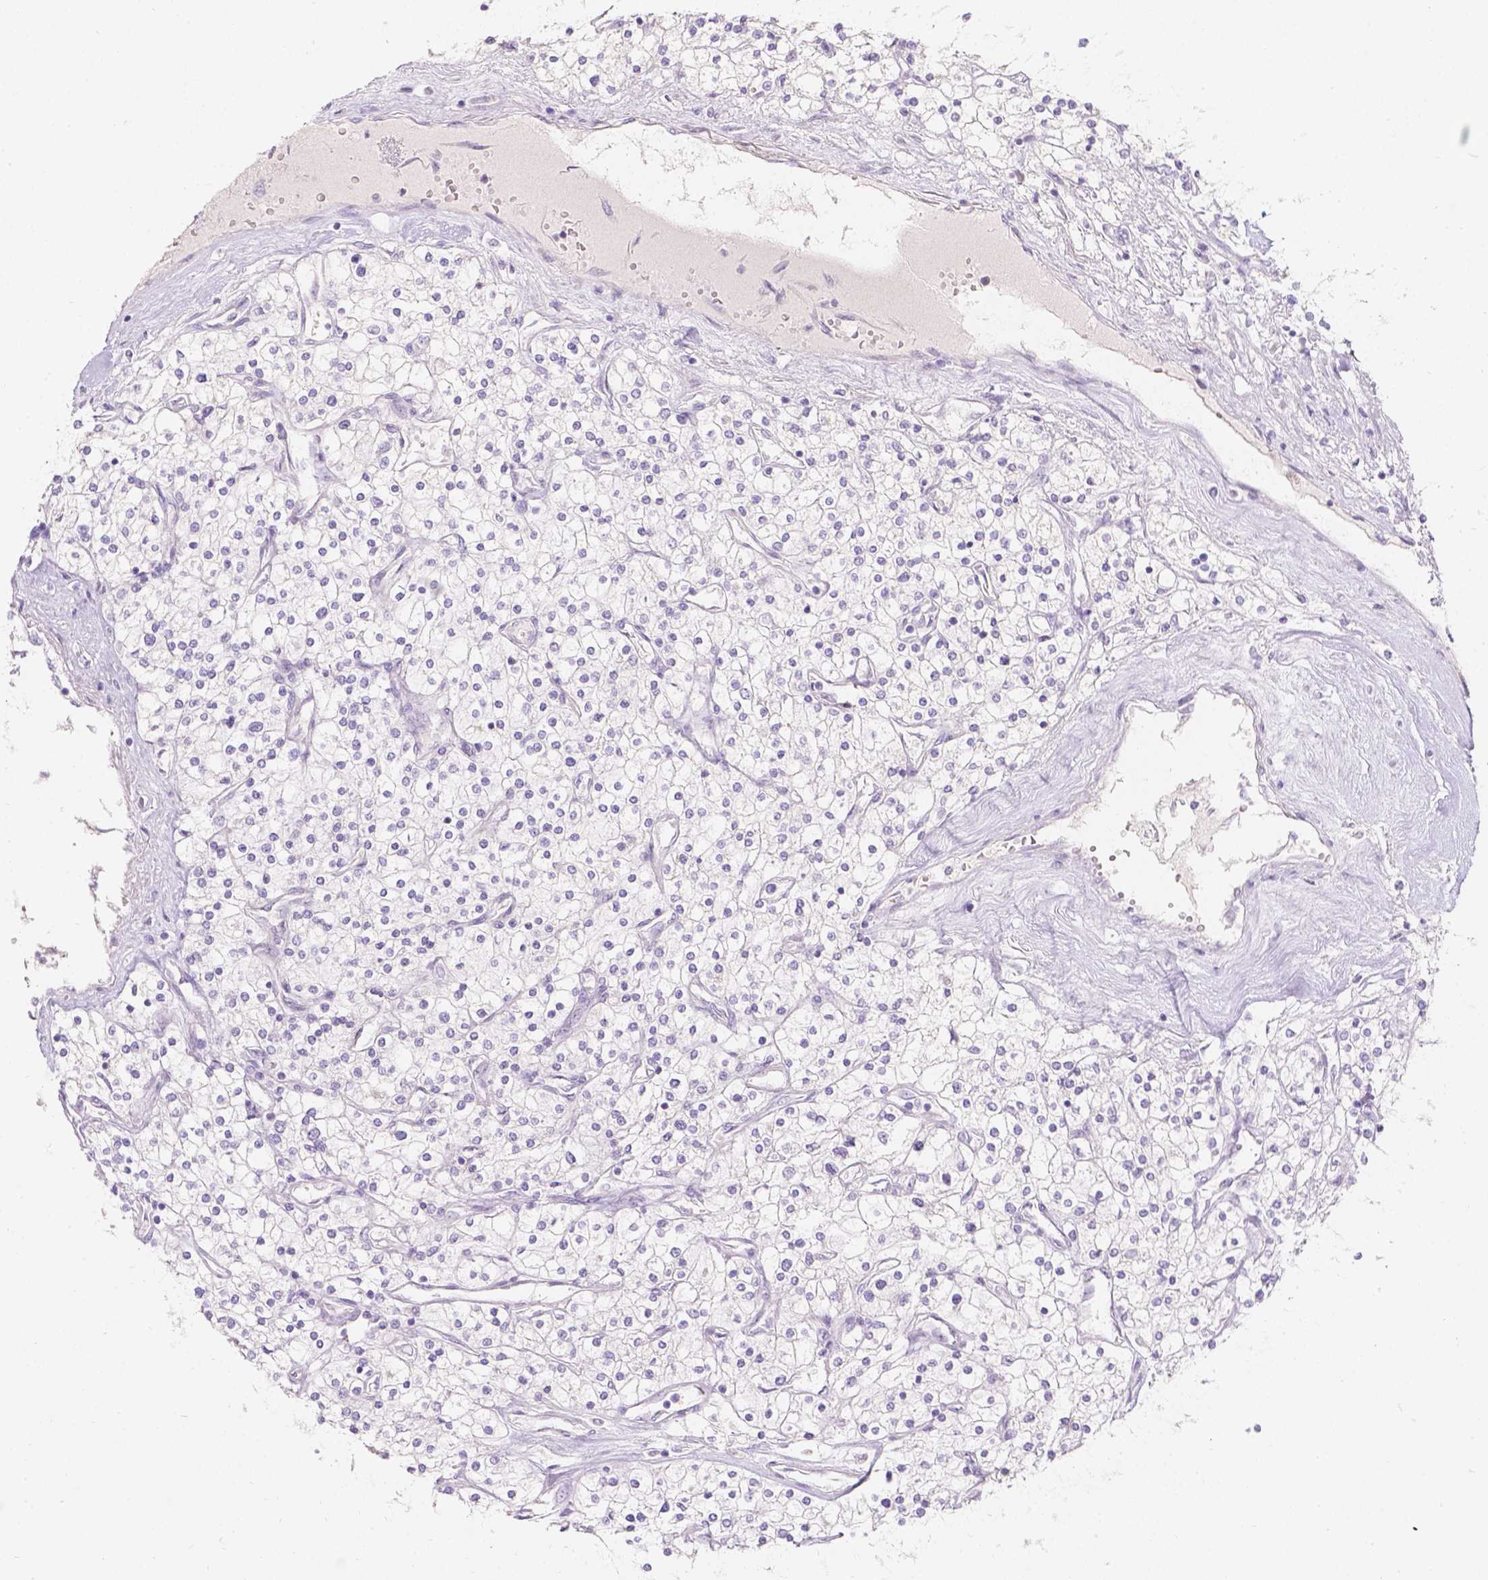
{"staining": {"intensity": "negative", "quantity": "none", "location": "none"}, "tissue": "renal cancer", "cell_type": "Tumor cells", "image_type": "cancer", "snomed": [{"axis": "morphology", "description": "Adenocarcinoma, NOS"}, {"axis": "topography", "description": "Kidney"}], "caption": "Immunohistochemistry (IHC) histopathology image of neoplastic tissue: human adenocarcinoma (renal) stained with DAB exhibits no significant protein staining in tumor cells.", "gene": "HTN3", "patient": {"sex": "male", "age": 80}}